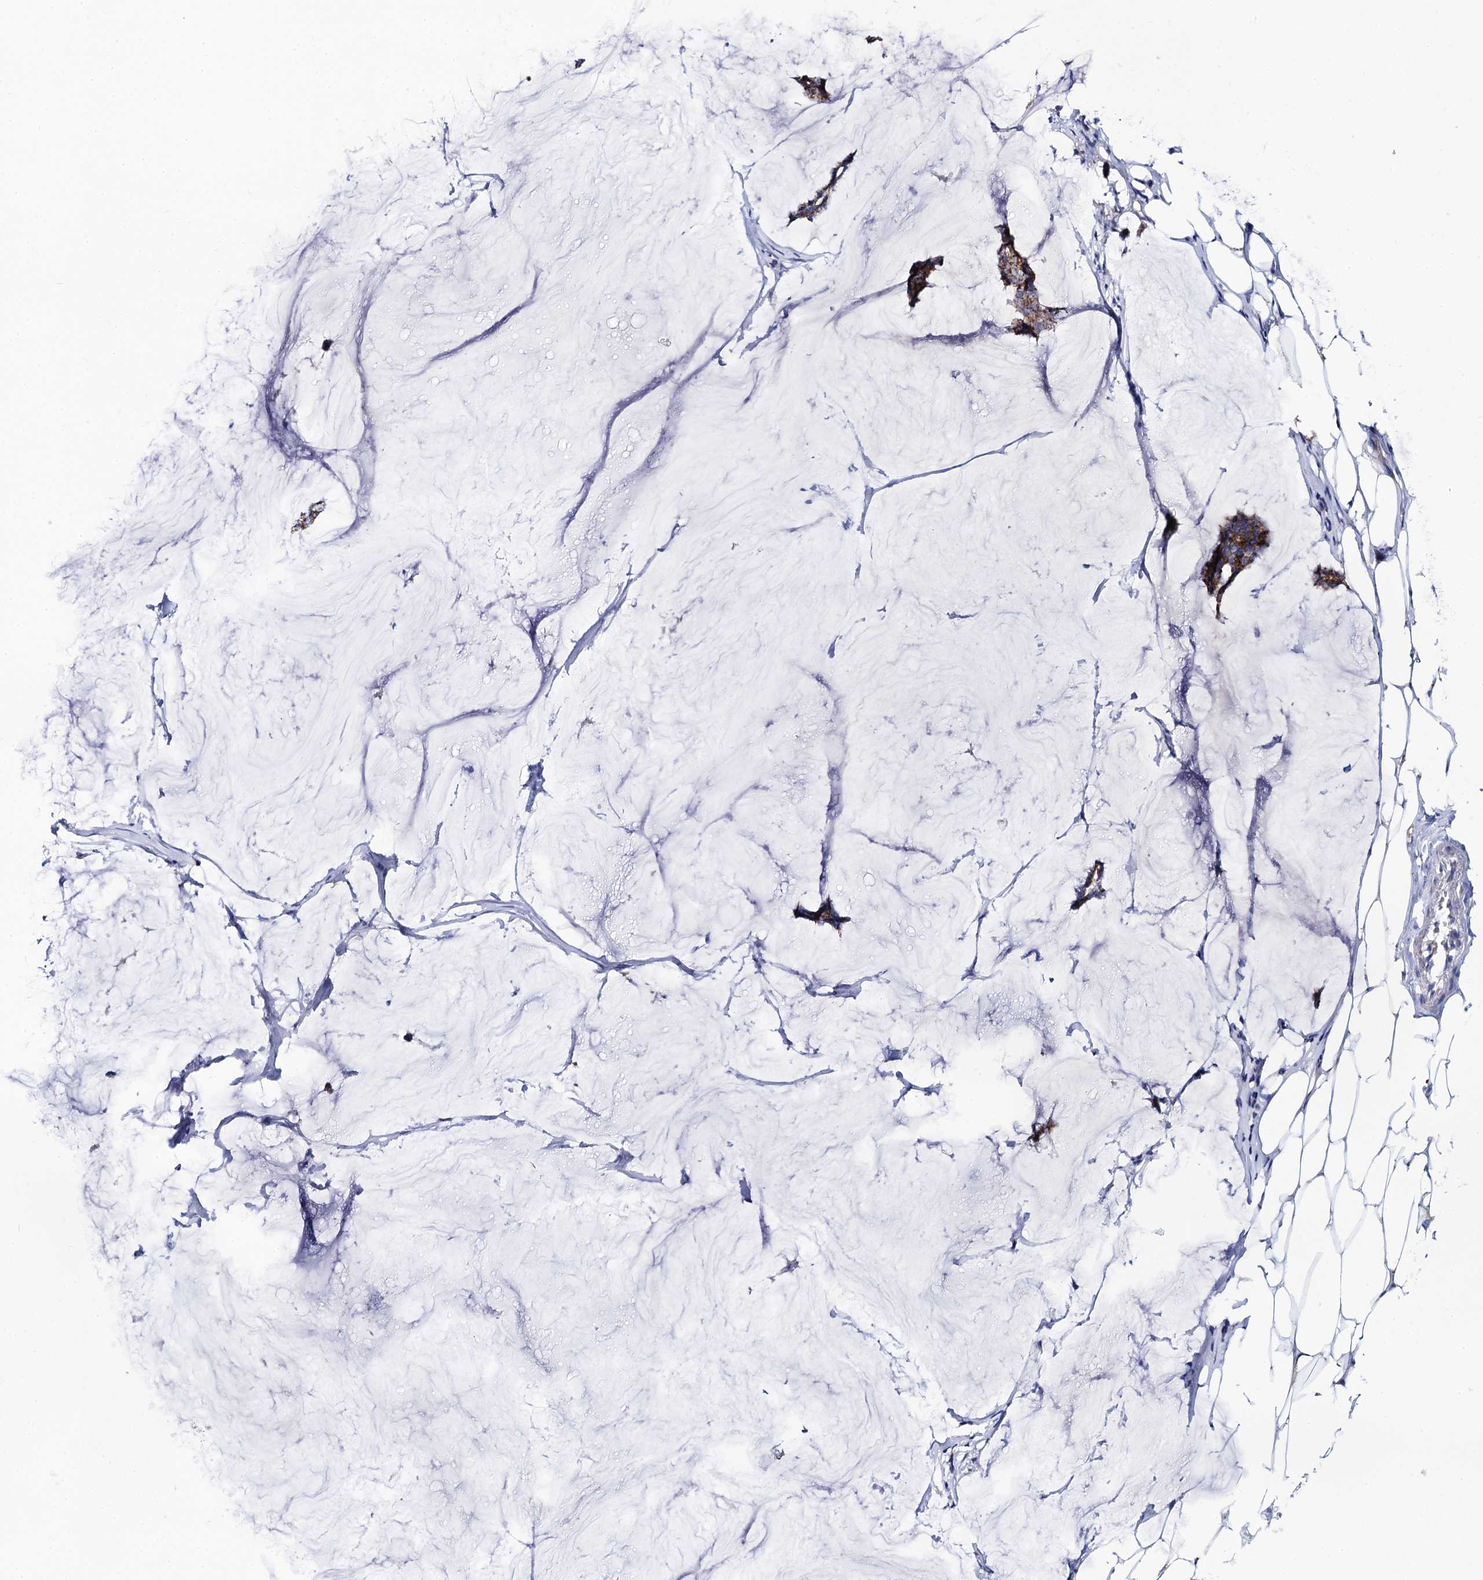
{"staining": {"intensity": "moderate", "quantity": ">75%", "location": "cytoplasmic/membranous"}, "tissue": "breast cancer", "cell_type": "Tumor cells", "image_type": "cancer", "snomed": [{"axis": "morphology", "description": "Duct carcinoma"}, {"axis": "topography", "description": "Breast"}], "caption": "Breast cancer tissue reveals moderate cytoplasmic/membranous staining in about >75% of tumor cells, visualized by immunohistochemistry.", "gene": "ACADSB", "patient": {"sex": "female", "age": 93}}